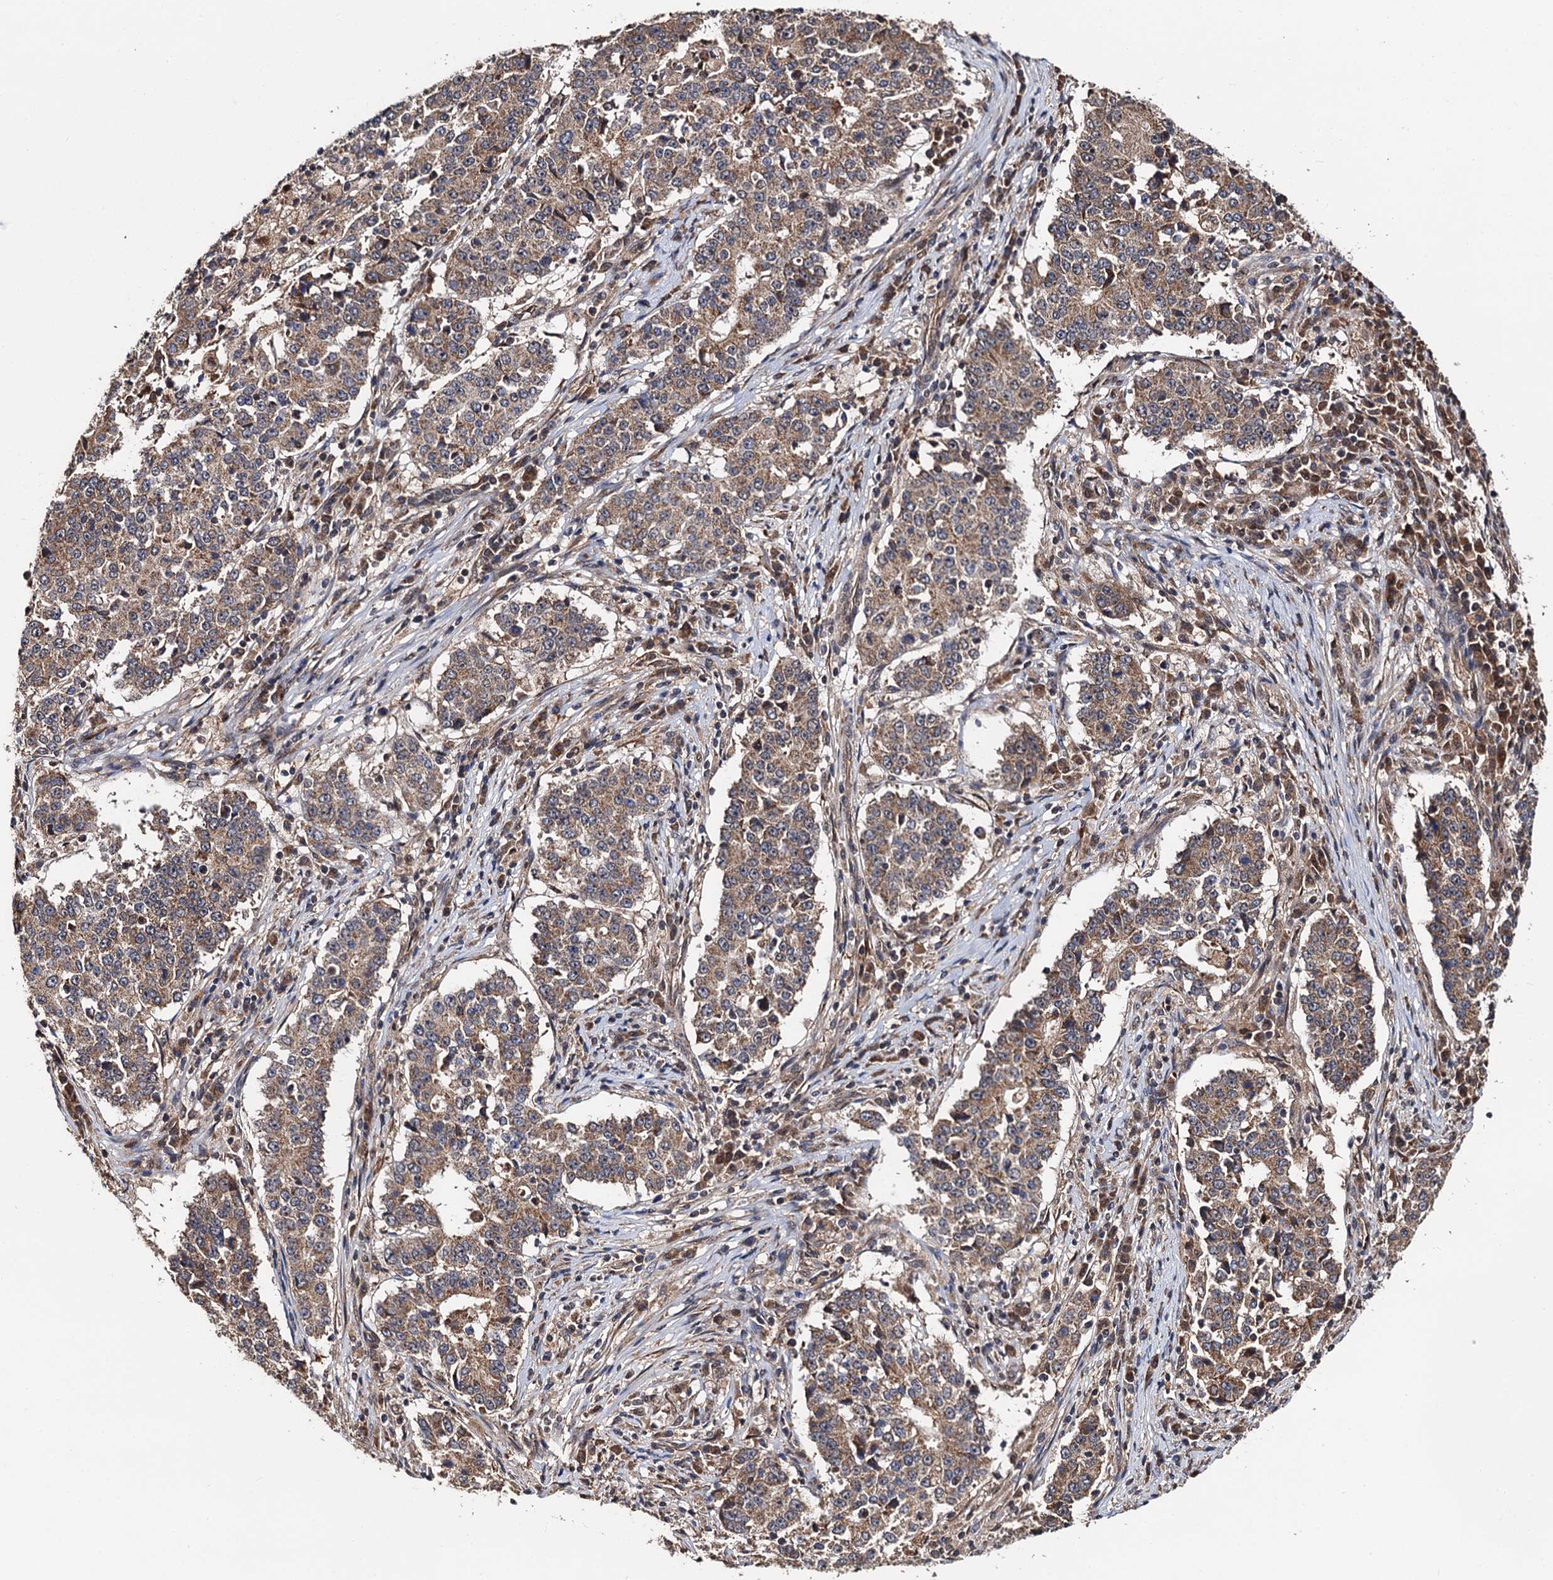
{"staining": {"intensity": "weak", "quantity": ">75%", "location": "cytoplasmic/membranous"}, "tissue": "stomach cancer", "cell_type": "Tumor cells", "image_type": "cancer", "snomed": [{"axis": "morphology", "description": "Adenocarcinoma, NOS"}, {"axis": "topography", "description": "Stomach"}], "caption": "Immunohistochemistry (IHC) of human stomach cancer (adenocarcinoma) displays low levels of weak cytoplasmic/membranous expression in about >75% of tumor cells.", "gene": "MIER2", "patient": {"sex": "male", "age": 59}}